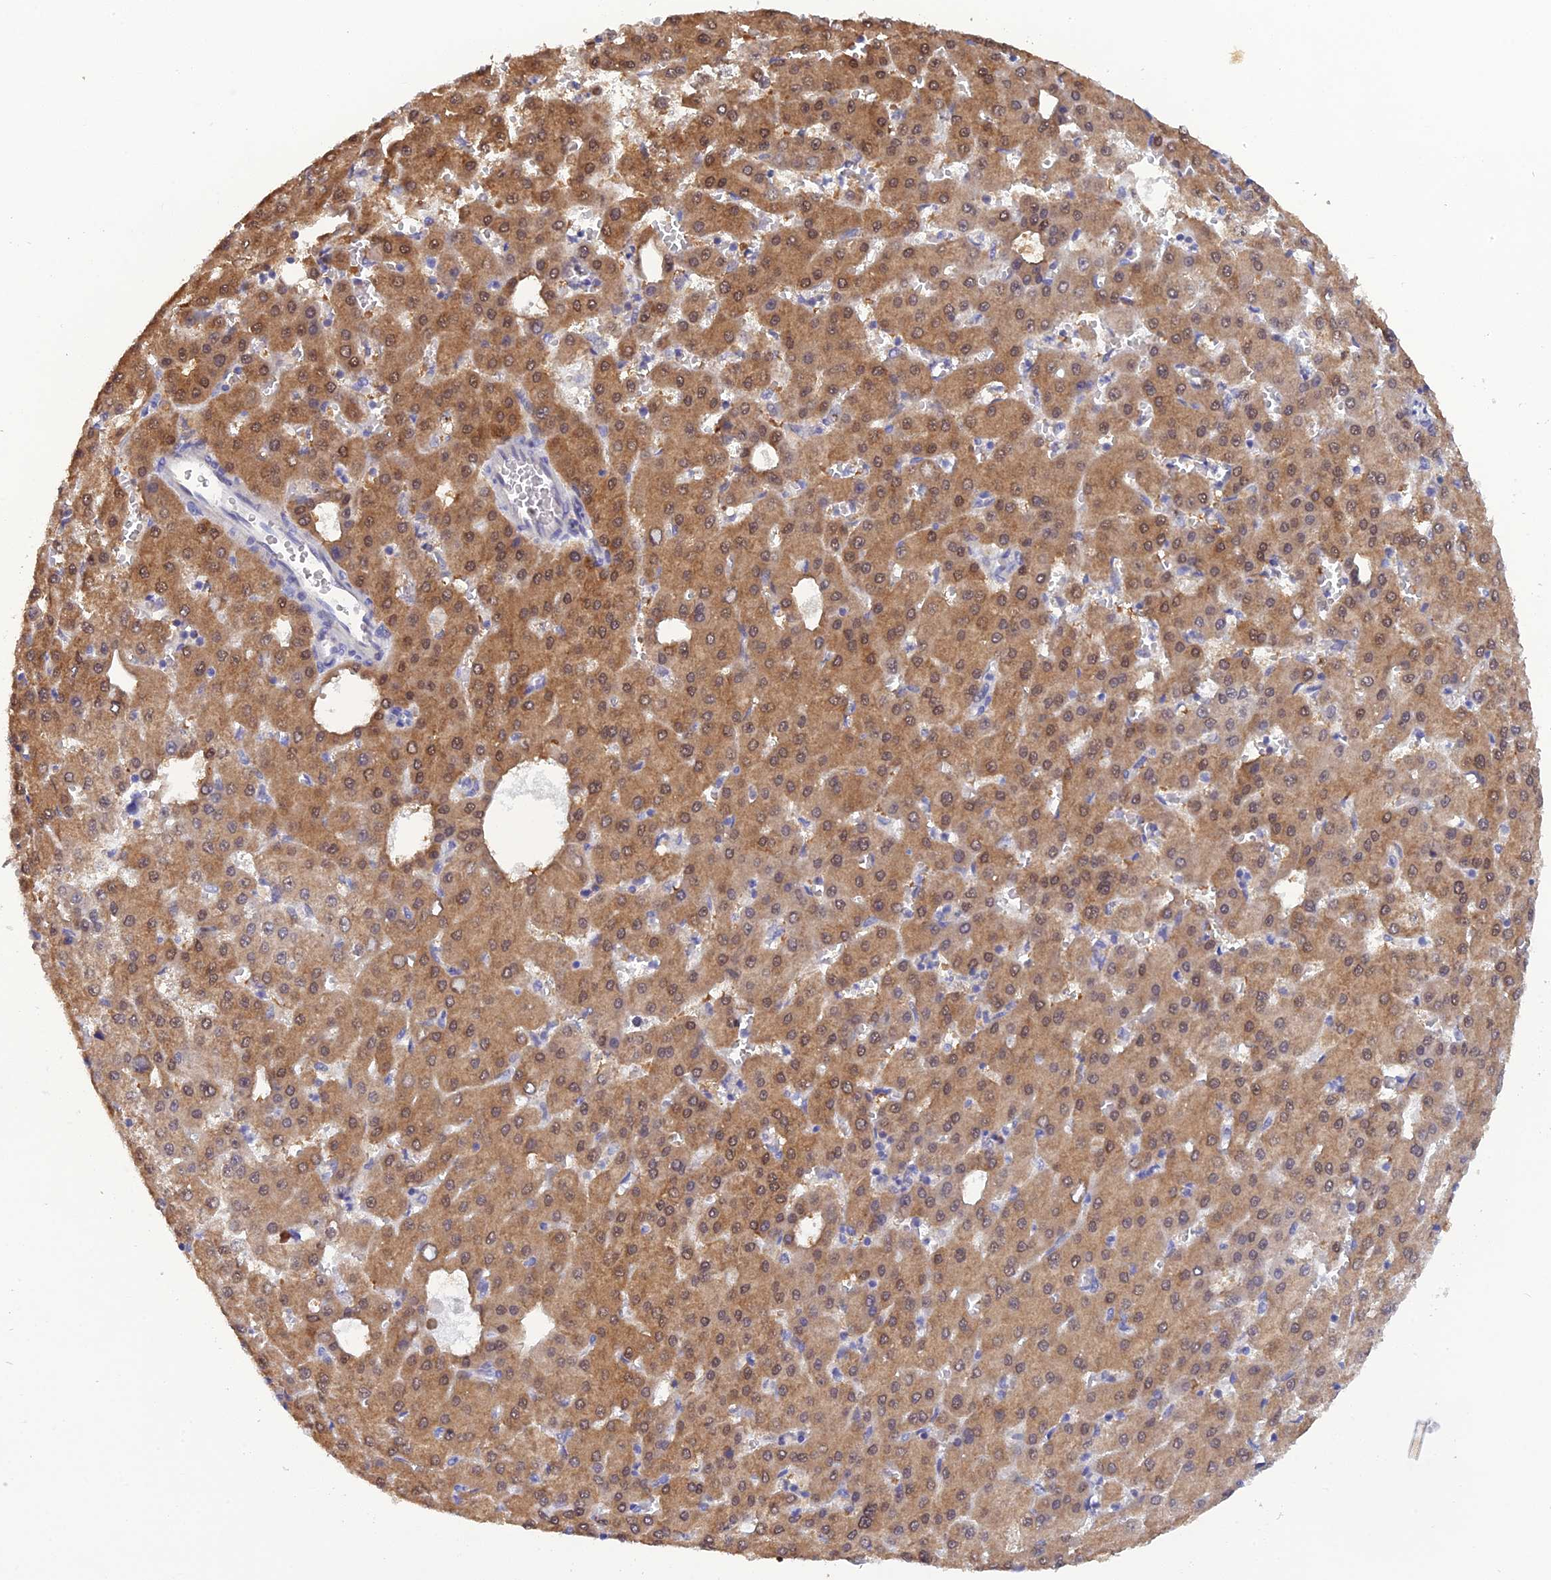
{"staining": {"intensity": "moderate", "quantity": ">75%", "location": "cytoplasmic/membranous,nuclear"}, "tissue": "liver cancer", "cell_type": "Tumor cells", "image_type": "cancer", "snomed": [{"axis": "morphology", "description": "Carcinoma, Hepatocellular, NOS"}, {"axis": "topography", "description": "Liver"}], "caption": "Liver cancer stained with DAB (3,3'-diaminobenzidine) IHC reveals medium levels of moderate cytoplasmic/membranous and nuclear staining in approximately >75% of tumor cells. Immunohistochemistry stains the protein of interest in brown and the nuclei are stained blue.", "gene": "HINT1", "patient": {"sex": "male", "age": 47}}